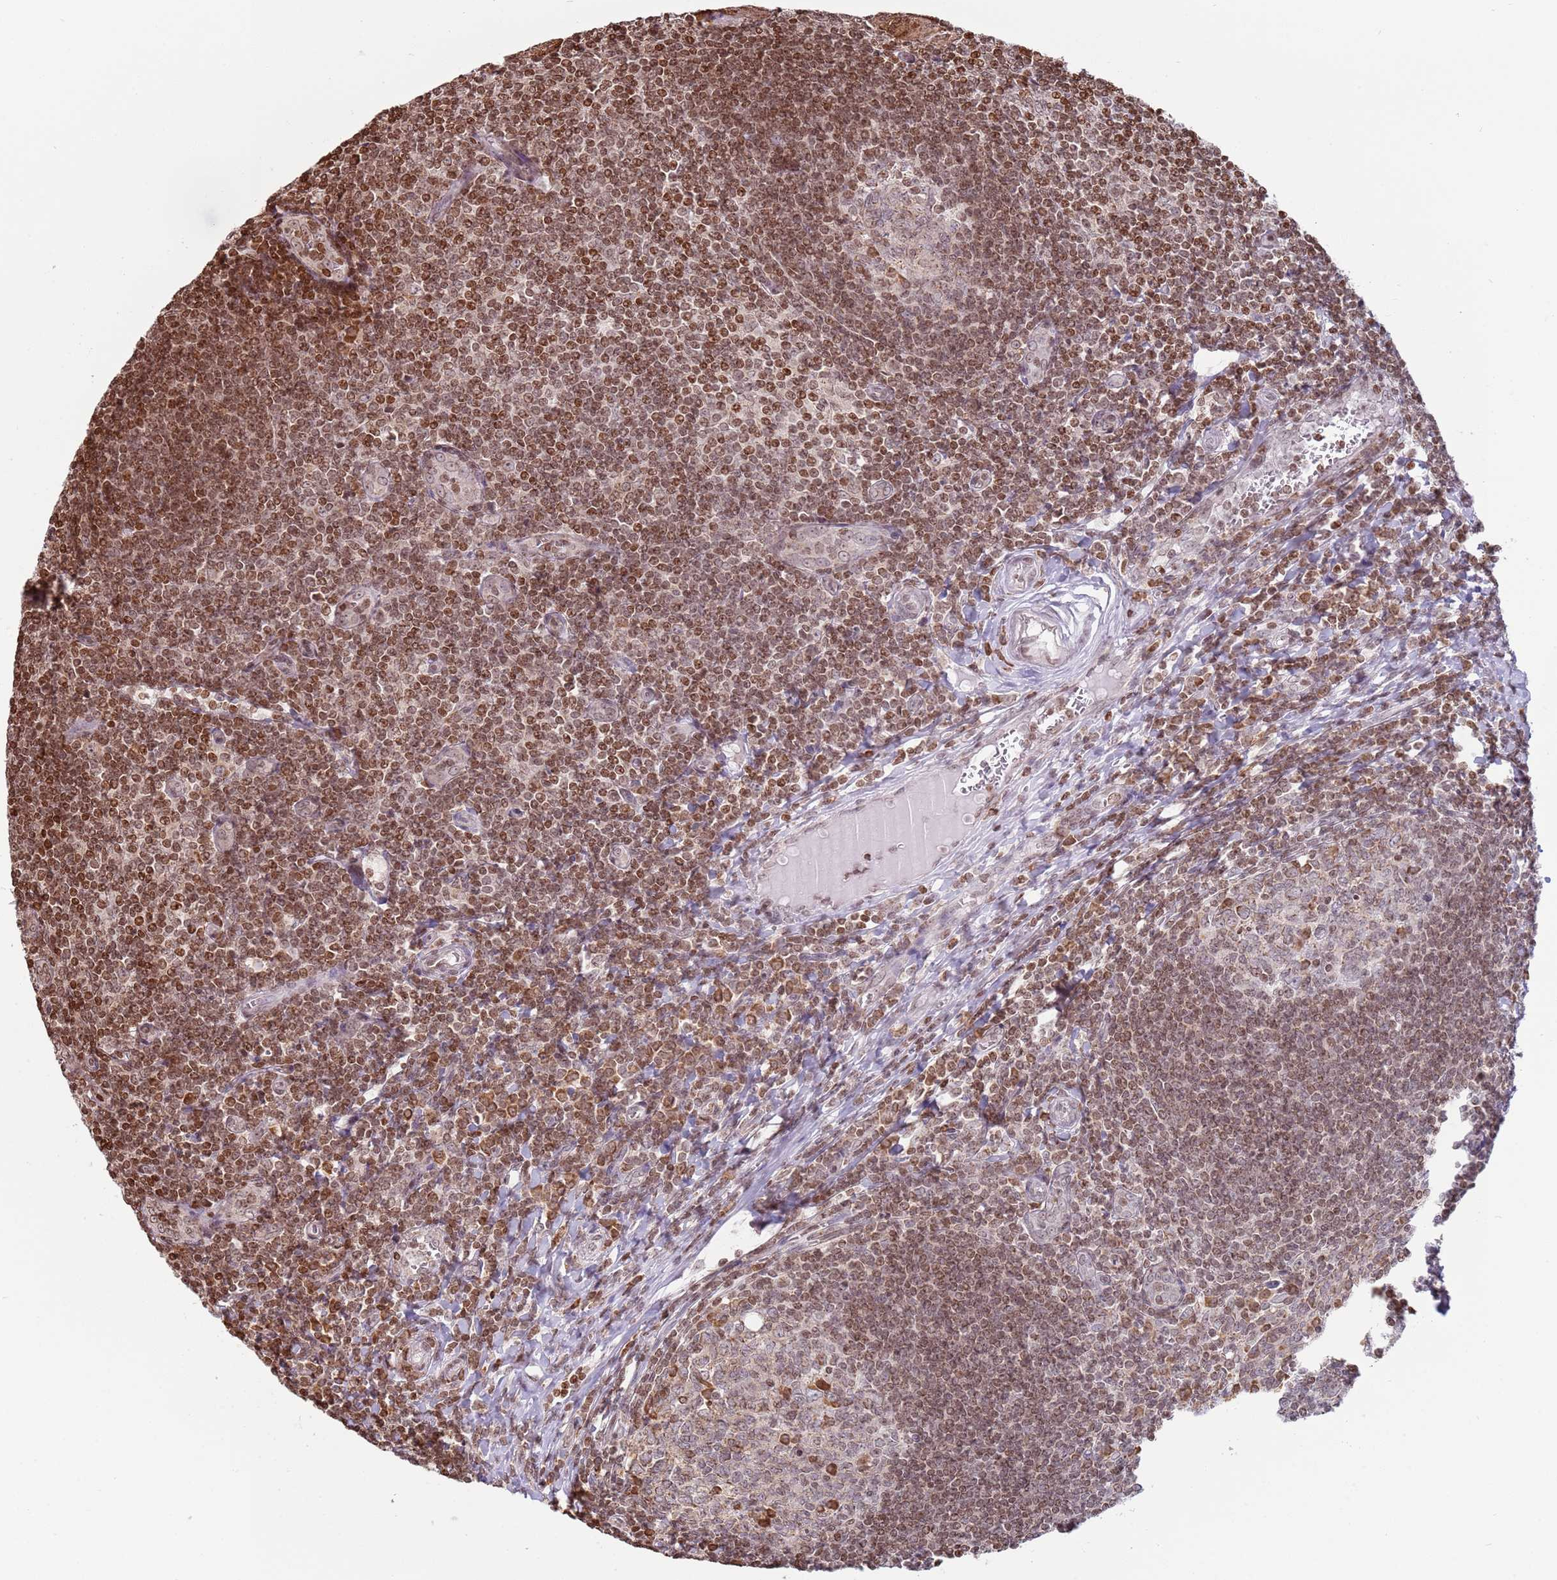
{"staining": {"intensity": "moderate", "quantity": ">75%", "location": "cytoplasmic/membranous"}, "tissue": "tonsil", "cell_type": "Germinal center cells", "image_type": "normal", "snomed": [{"axis": "morphology", "description": "Normal tissue, NOS"}, {"axis": "topography", "description": "Tonsil"}], "caption": "IHC of normal tonsil reveals medium levels of moderate cytoplasmic/membranous staining in approximately >75% of germinal center cells. Nuclei are stained in blue.", "gene": "SCAF1", "patient": {"sex": "male", "age": 27}}